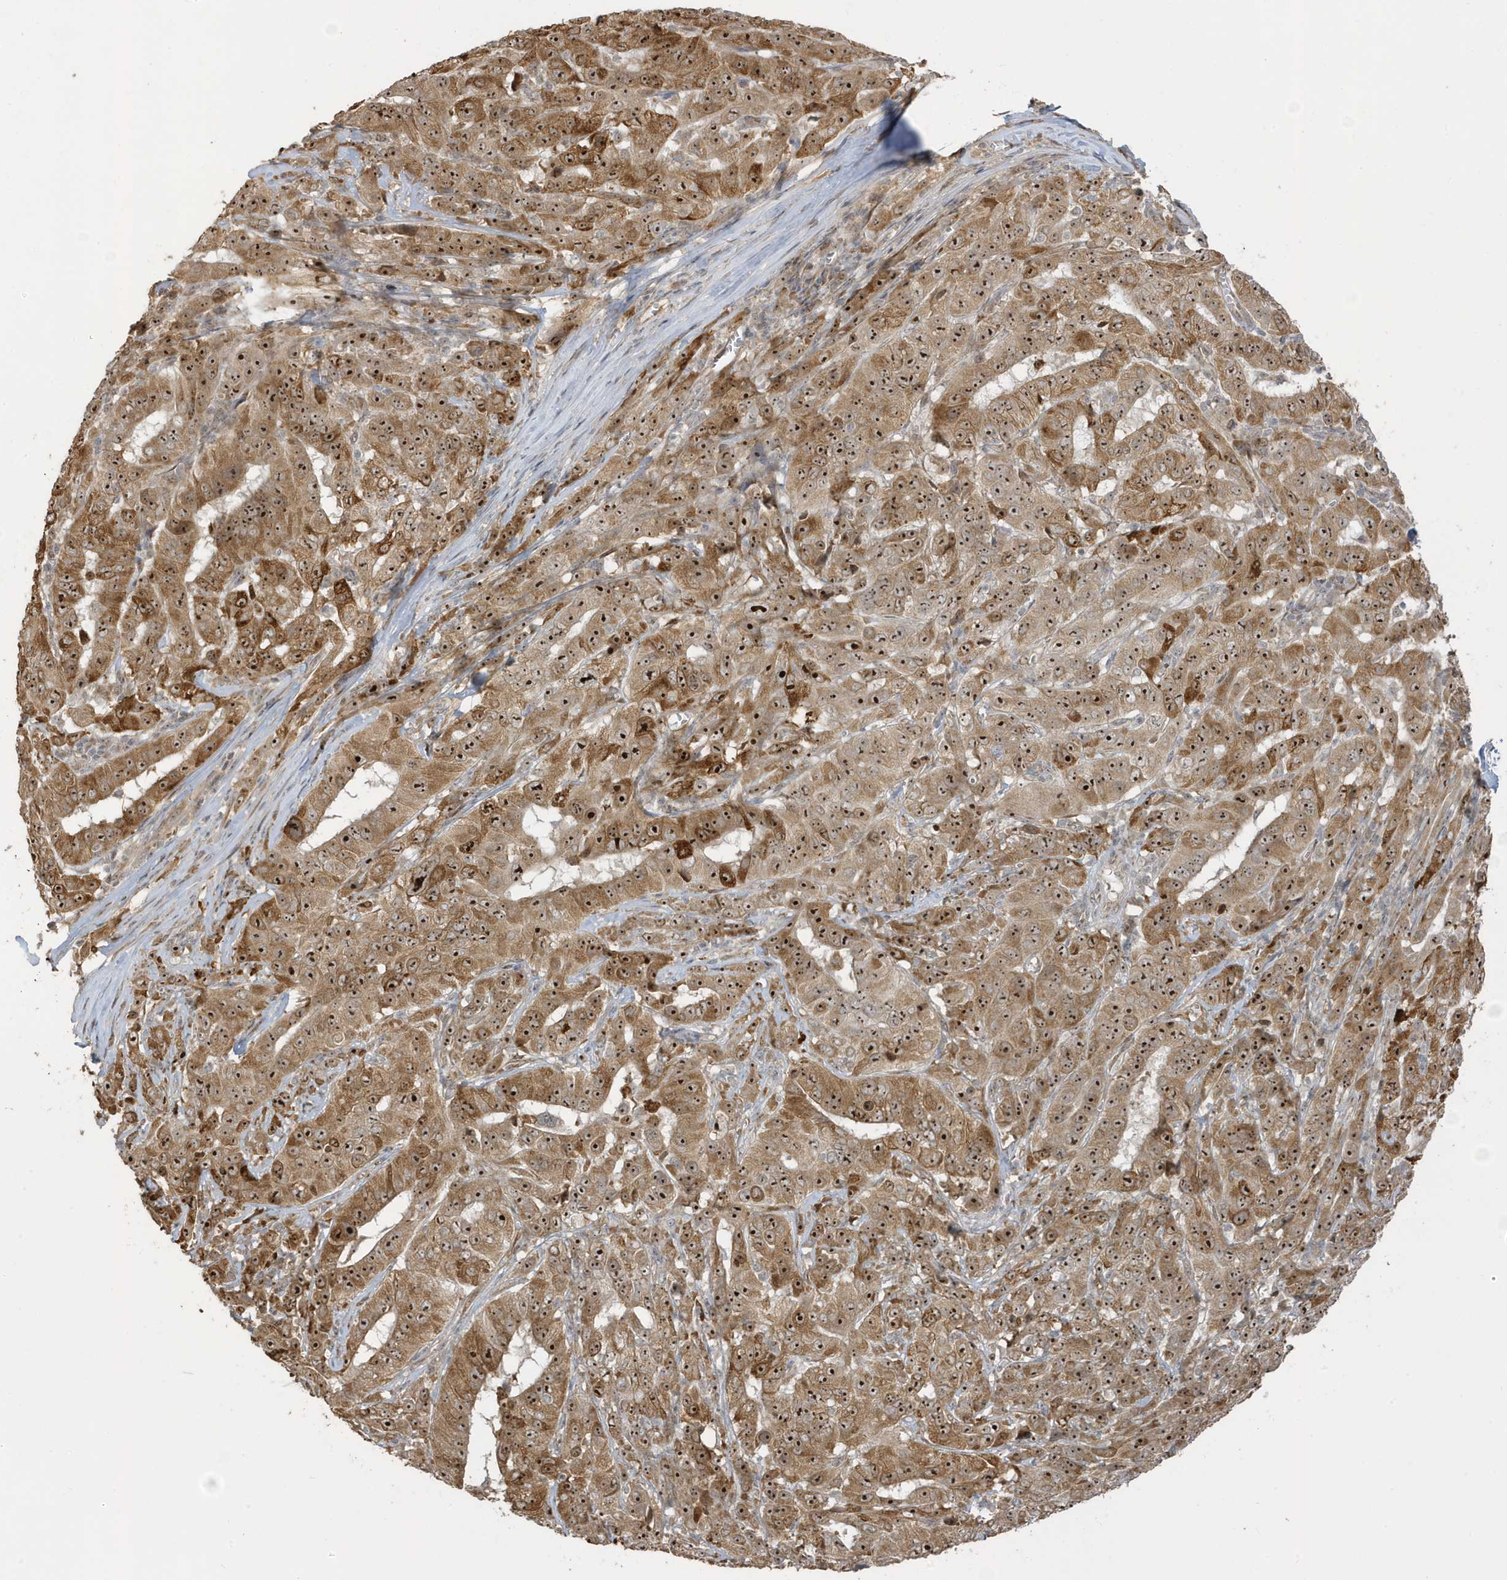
{"staining": {"intensity": "strong", "quantity": ">75%", "location": "cytoplasmic/membranous,nuclear"}, "tissue": "pancreatic cancer", "cell_type": "Tumor cells", "image_type": "cancer", "snomed": [{"axis": "morphology", "description": "Adenocarcinoma, NOS"}, {"axis": "topography", "description": "Pancreas"}], "caption": "Pancreatic adenocarcinoma stained with a brown dye displays strong cytoplasmic/membranous and nuclear positive staining in about >75% of tumor cells.", "gene": "ECM2", "patient": {"sex": "male", "age": 63}}